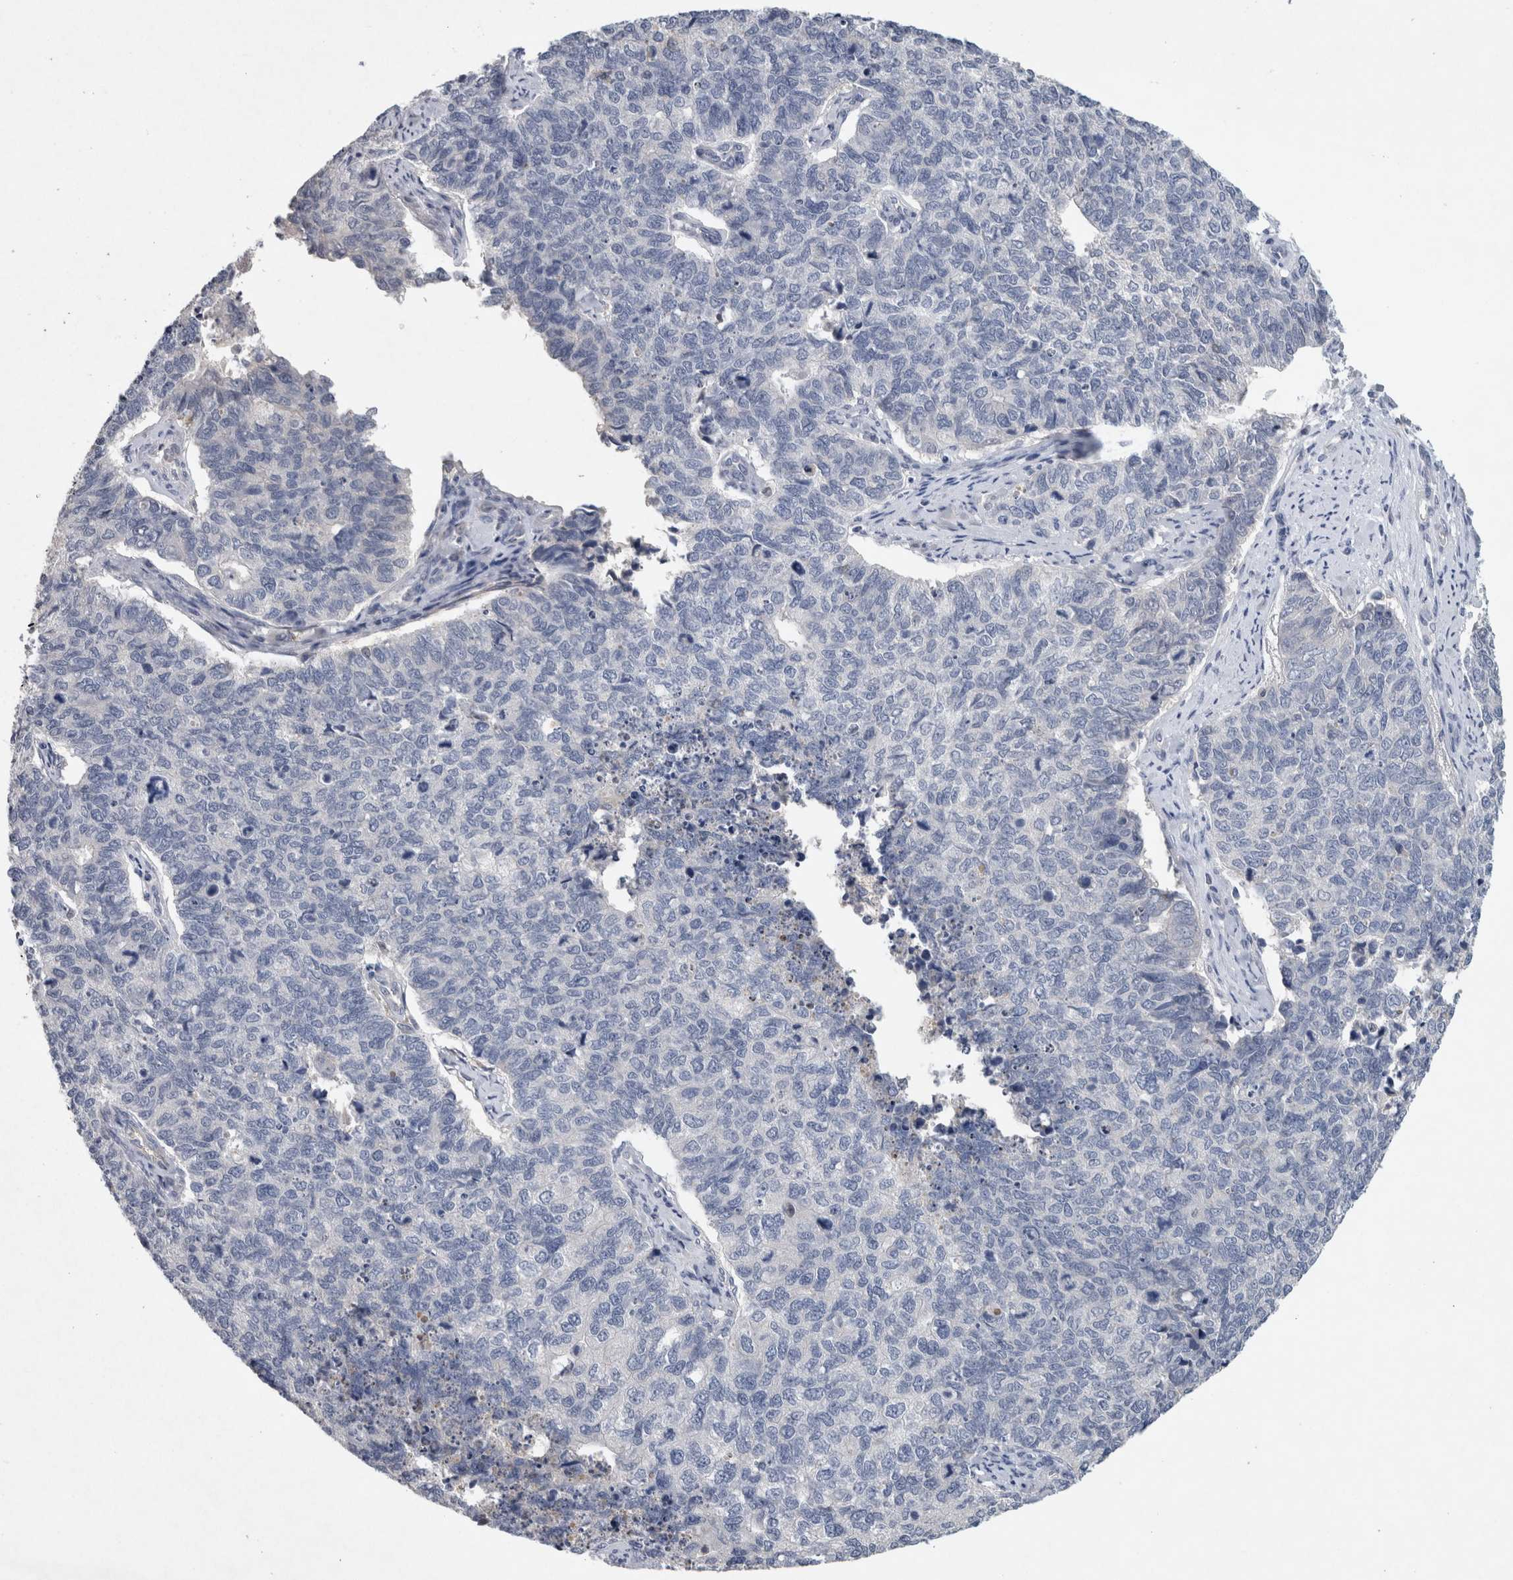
{"staining": {"intensity": "negative", "quantity": "none", "location": "none"}, "tissue": "cervical cancer", "cell_type": "Tumor cells", "image_type": "cancer", "snomed": [{"axis": "morphology", "description": "Squamous cell carcinoma, NOS"}, {"axis": "topography", "description": "Cervix"}], "caption": "This is a image of immunohistochemistry (IHC) staining of squamous cell carcinoma (cervical), which shows no staining in tumor cells.", "gene": "HEXD", "patient": {"sex": "female", "age": 63}}